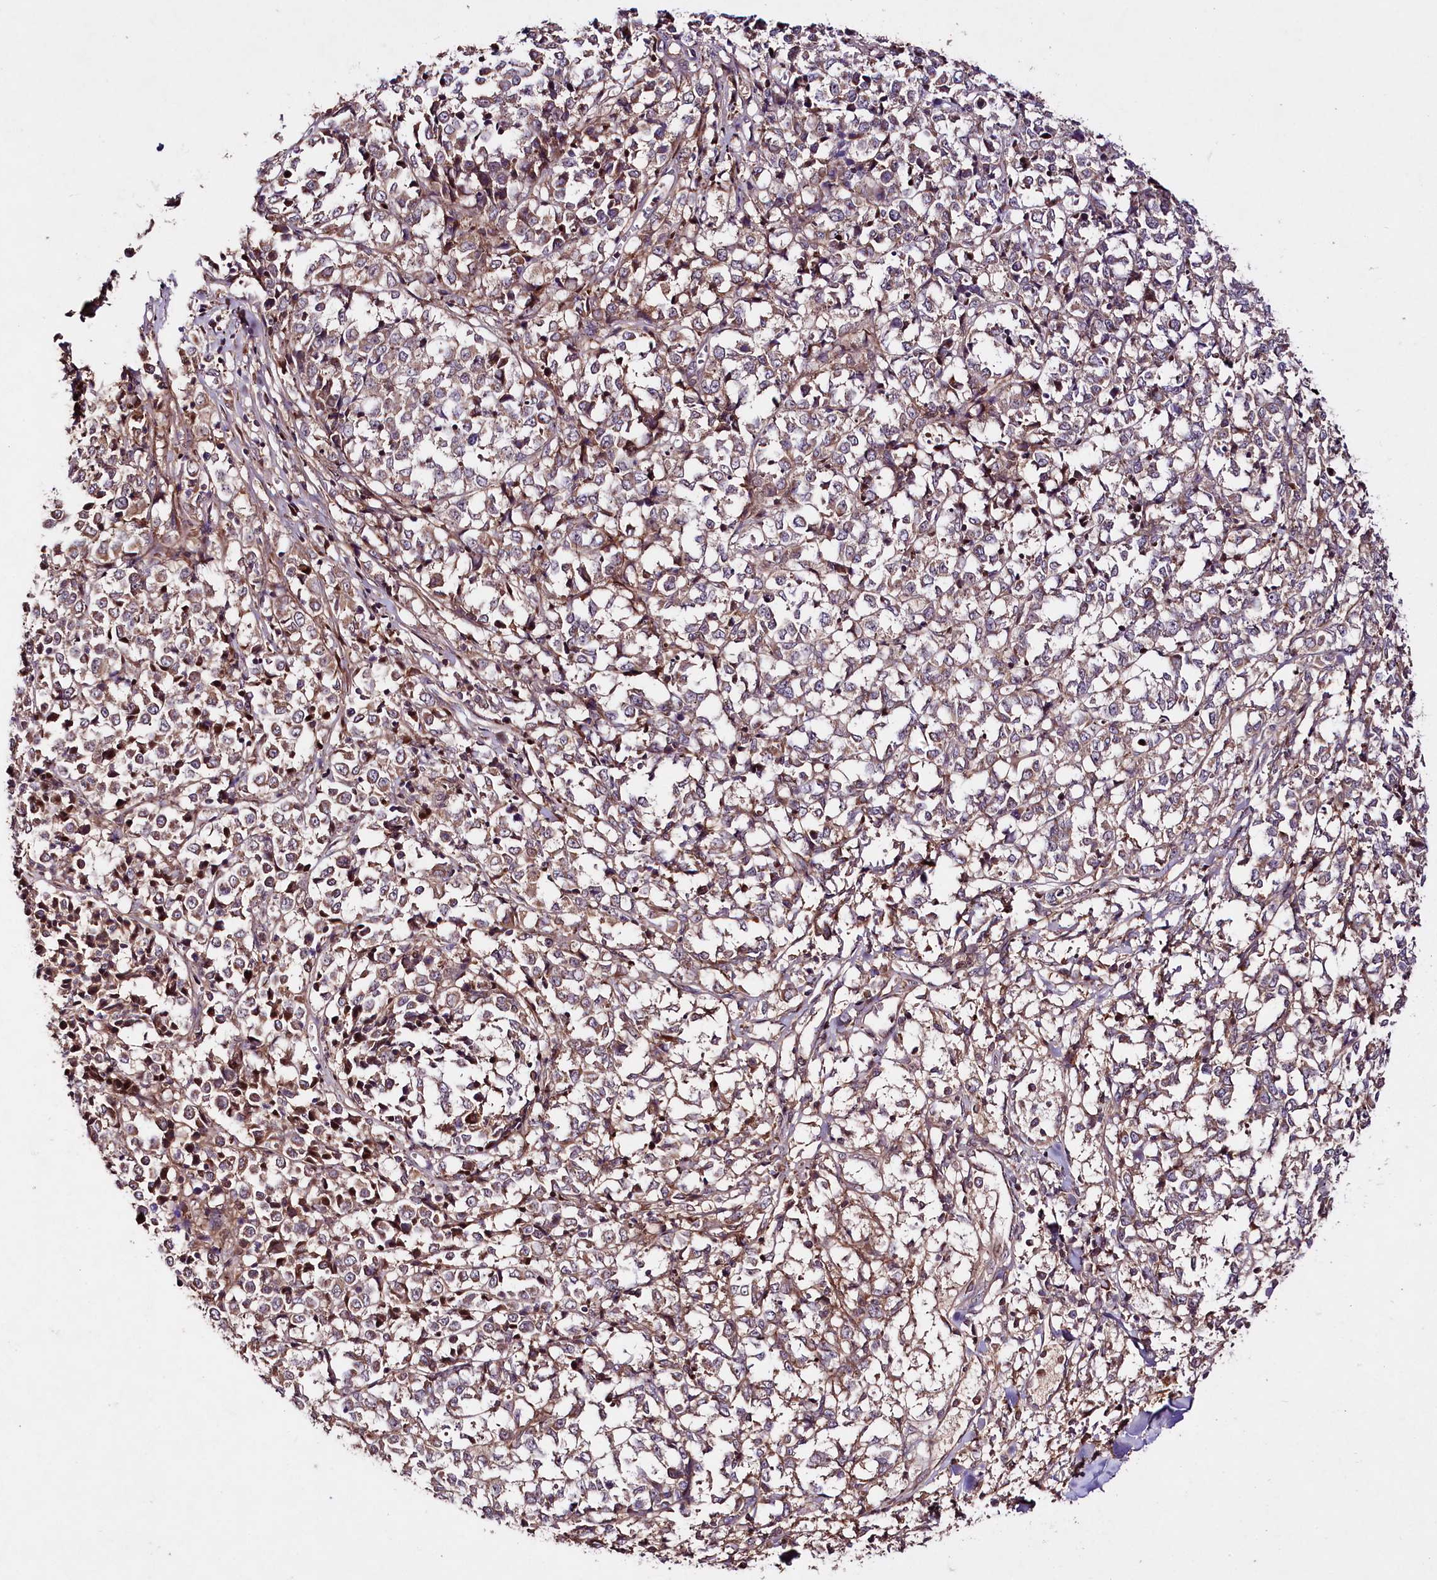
{"staining": {"intensity": "moderate", "quantity": ">75%", "location": "cytoplasmic/membranous"}, "tissue": "melanoma", "cell_type": "Tumor cells", "image_type": "cancer", "snomed": [{"axis": "morphology", "description": "Malignant melanoma, NOS"}, {"axis": "topography", "description": "Skin"}], "caption": "Brown immunohistochemical staining in malignant melanoma reveals moderate cytoplasmic/membranous positivity in approximately >75% of tumor cells.", "gene": "TNPO3", "patient": {"sex": "female", "age": 72}}